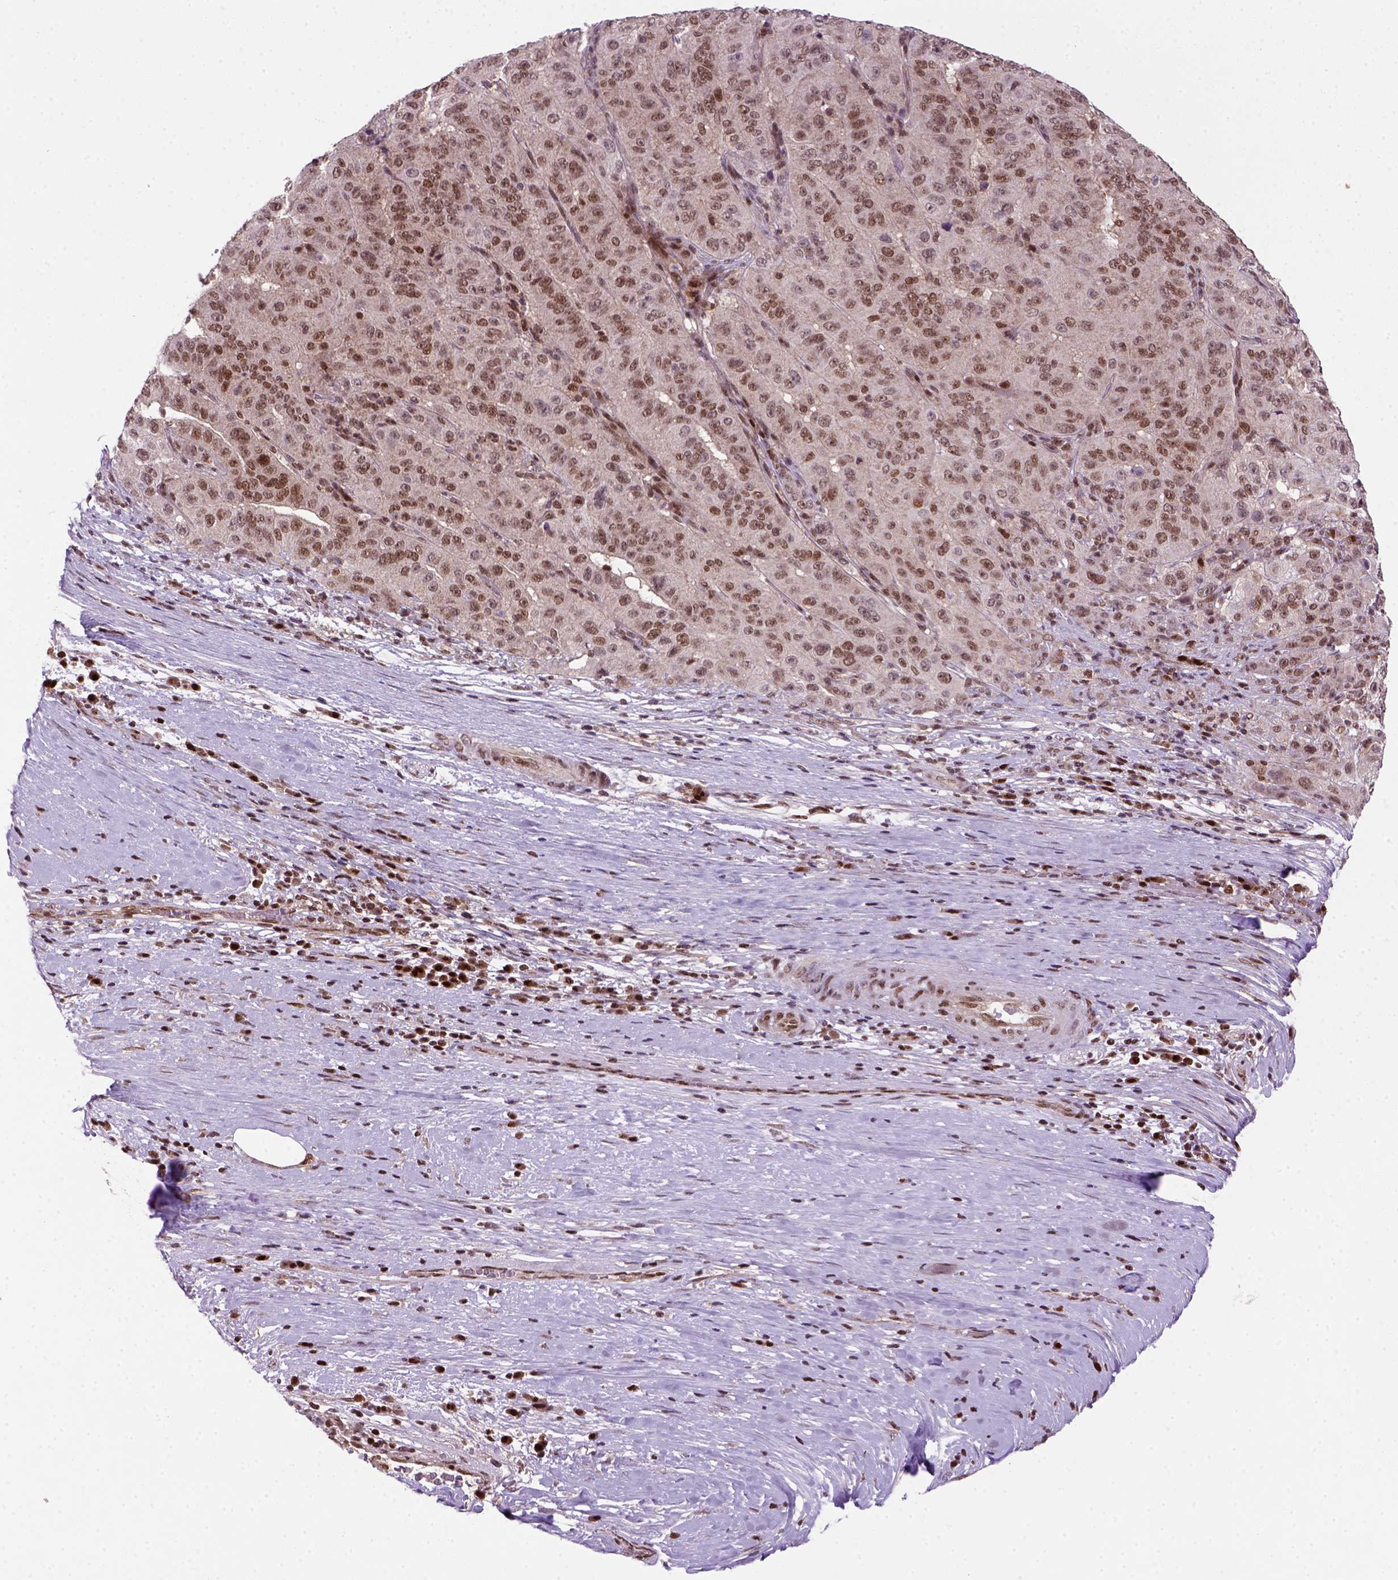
{"staining": {"intensity": "weak", "quantity": ">75%", "location": "nuclear"}, "tissue": "pancreatic cancer", "cell_type": "Tumor cells", "image_type": "cancer", "snomed": [{"axis": "morphology", "description": "Adenocarcinoma, NOS"}, {"axis": "topography", "description": "Pancreas"}], "caption": "Approximately >75% of tumor cells in adenocarcinoma (pancreatic) demonstrate weak nuclear protein staining as visualized by brown immunohistochemical staining.", "gene": "MGMT", "patient": {"sex": "male", "age": 63}}